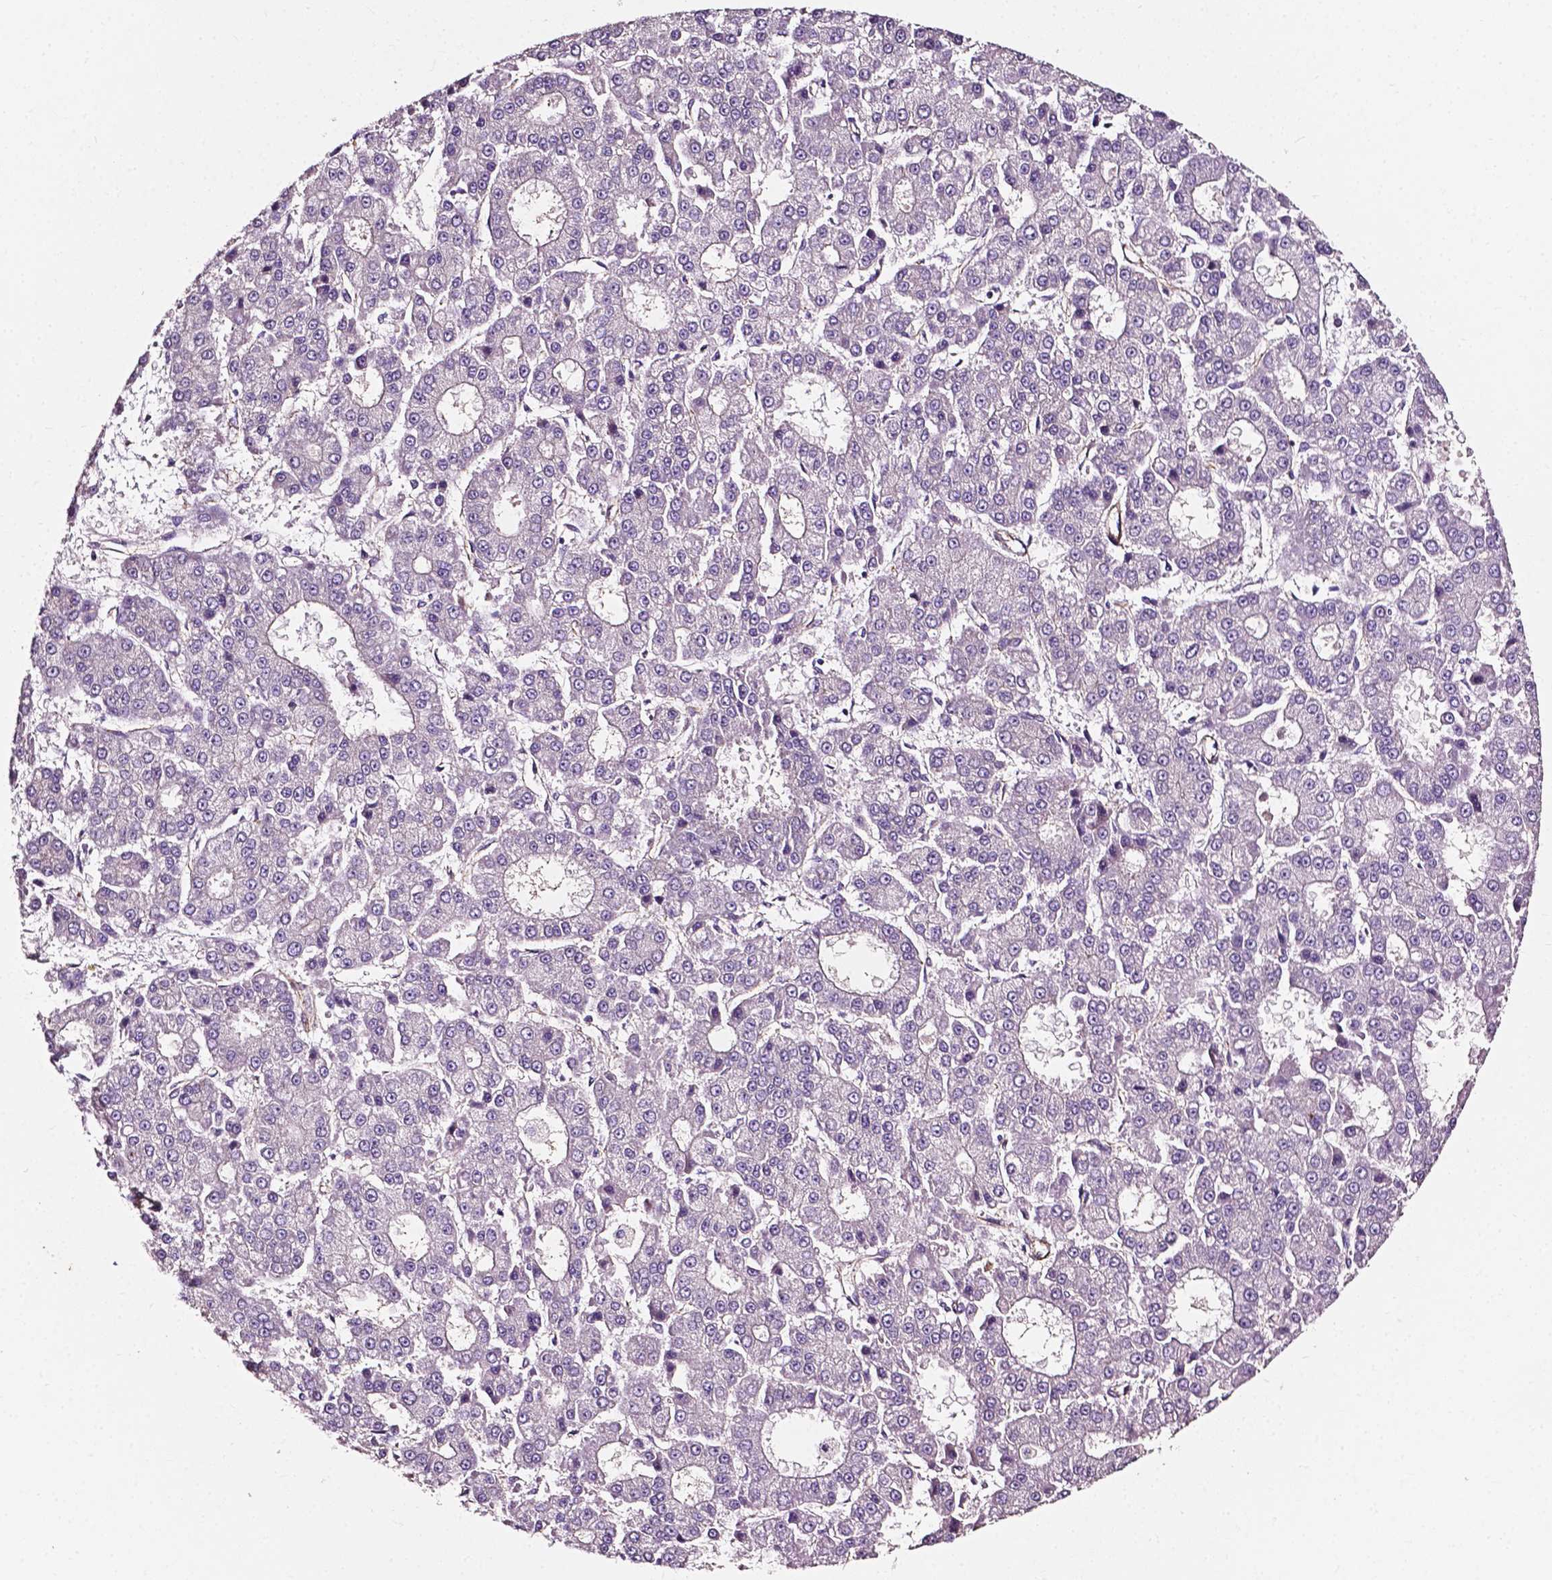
{"staining": {"intensity": "negative", "quantity": "none", "location": "none"}, "tissue": "liver cancer", "cell_type": "Tumor cells", "image_type": "cancer", "snomed": [{"axis": "morphology", "description": "Carcinoma, Hepatocellular, NOS"}, {"axis": "topography", "description": "Liver"}], "caption": "IHC image of neoplastic tissue: liver cancer (hepatocellular carcinoma) stained with DAB (3,3'-diaminobenzidine) demonstrates no significant protein expression in tumor cells.", "gene": "ATG16L1", "patient": {"sex": "male", "age": 70}}